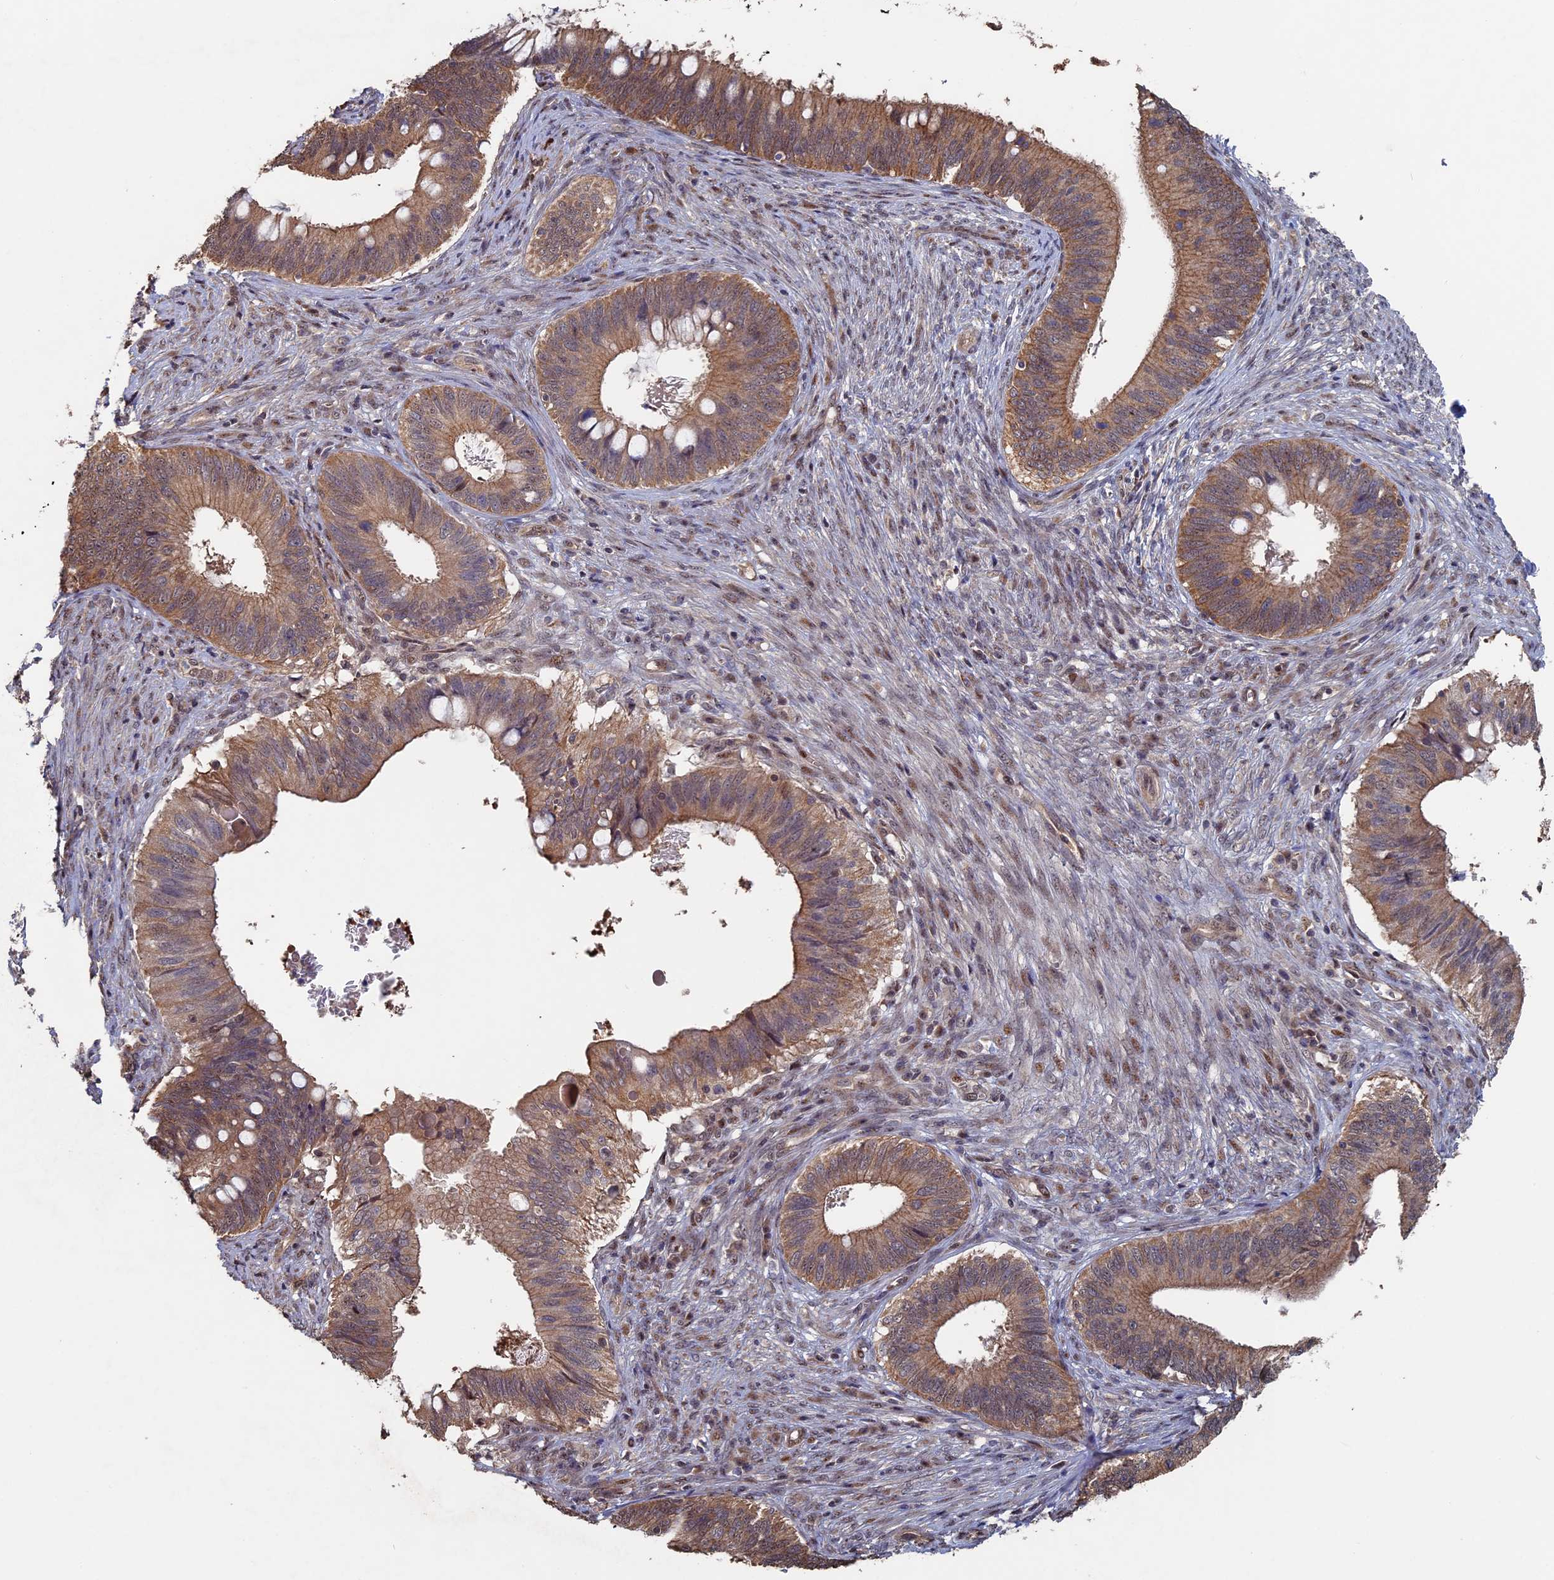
{"staining": {"intensity": "moderate", "quantity": ">75%", "location": "cytoplasmic/membranous"}, "tissue": "cervical cancer", "cell_type": "Tumor cells", "image_type": "cancer", "snomed": [{"axis": "morphology", "description": "Adenocarcinoma, NOS"}, {"axis": "topography", "description": "Cervix"}], "caption": "Cervical cancer stained for a protein shows moderate cytoplasmic/membranous positivity in tumor cells.", "gene": "KIAA1328", "patient": {"sex": "female", "age": 42}}